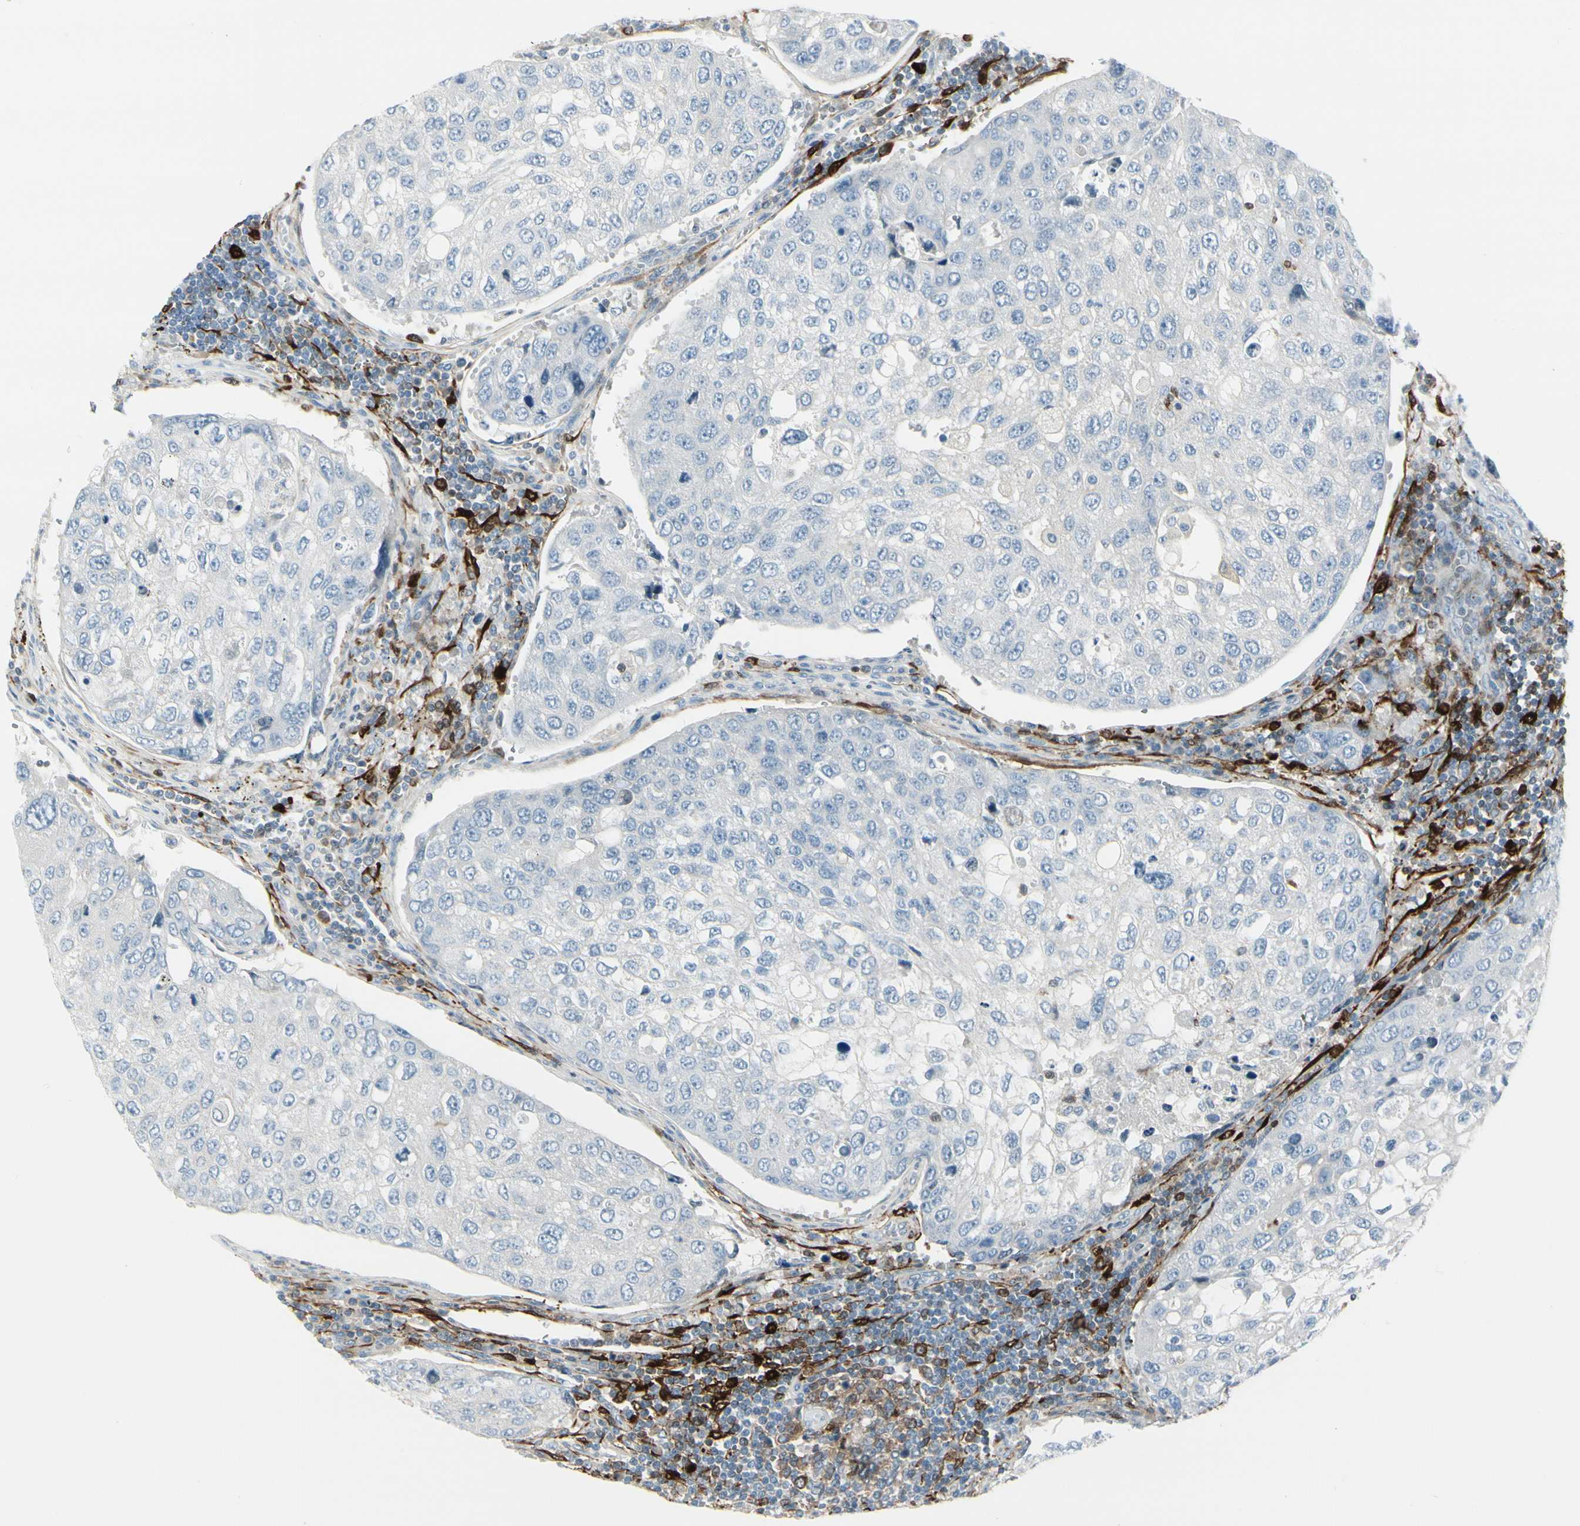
{"staining": {"intensity": "negative", "quantity": "none", "location": "none"}, "tissue": "urothelial cancer", "cell_type": "Tumor cells", "image_type": "cancer", "snomed": [{"axis": "morphology", "description": "Urothelial carcinoma, High grade"}, {"axis": "topography", "description": "Lymph node"}, {"axis": "topography", "description": "Urinary bladder"}], "caption": "An immunohistochemistry (IHC) photomicrograph of high-grade urothelial carcinoma is shown. There is no staining in tumor cells of high-grade urothelial carcinoma.", "gene": "TRAF1", "patient": {"sex": "male", "age": 51}}